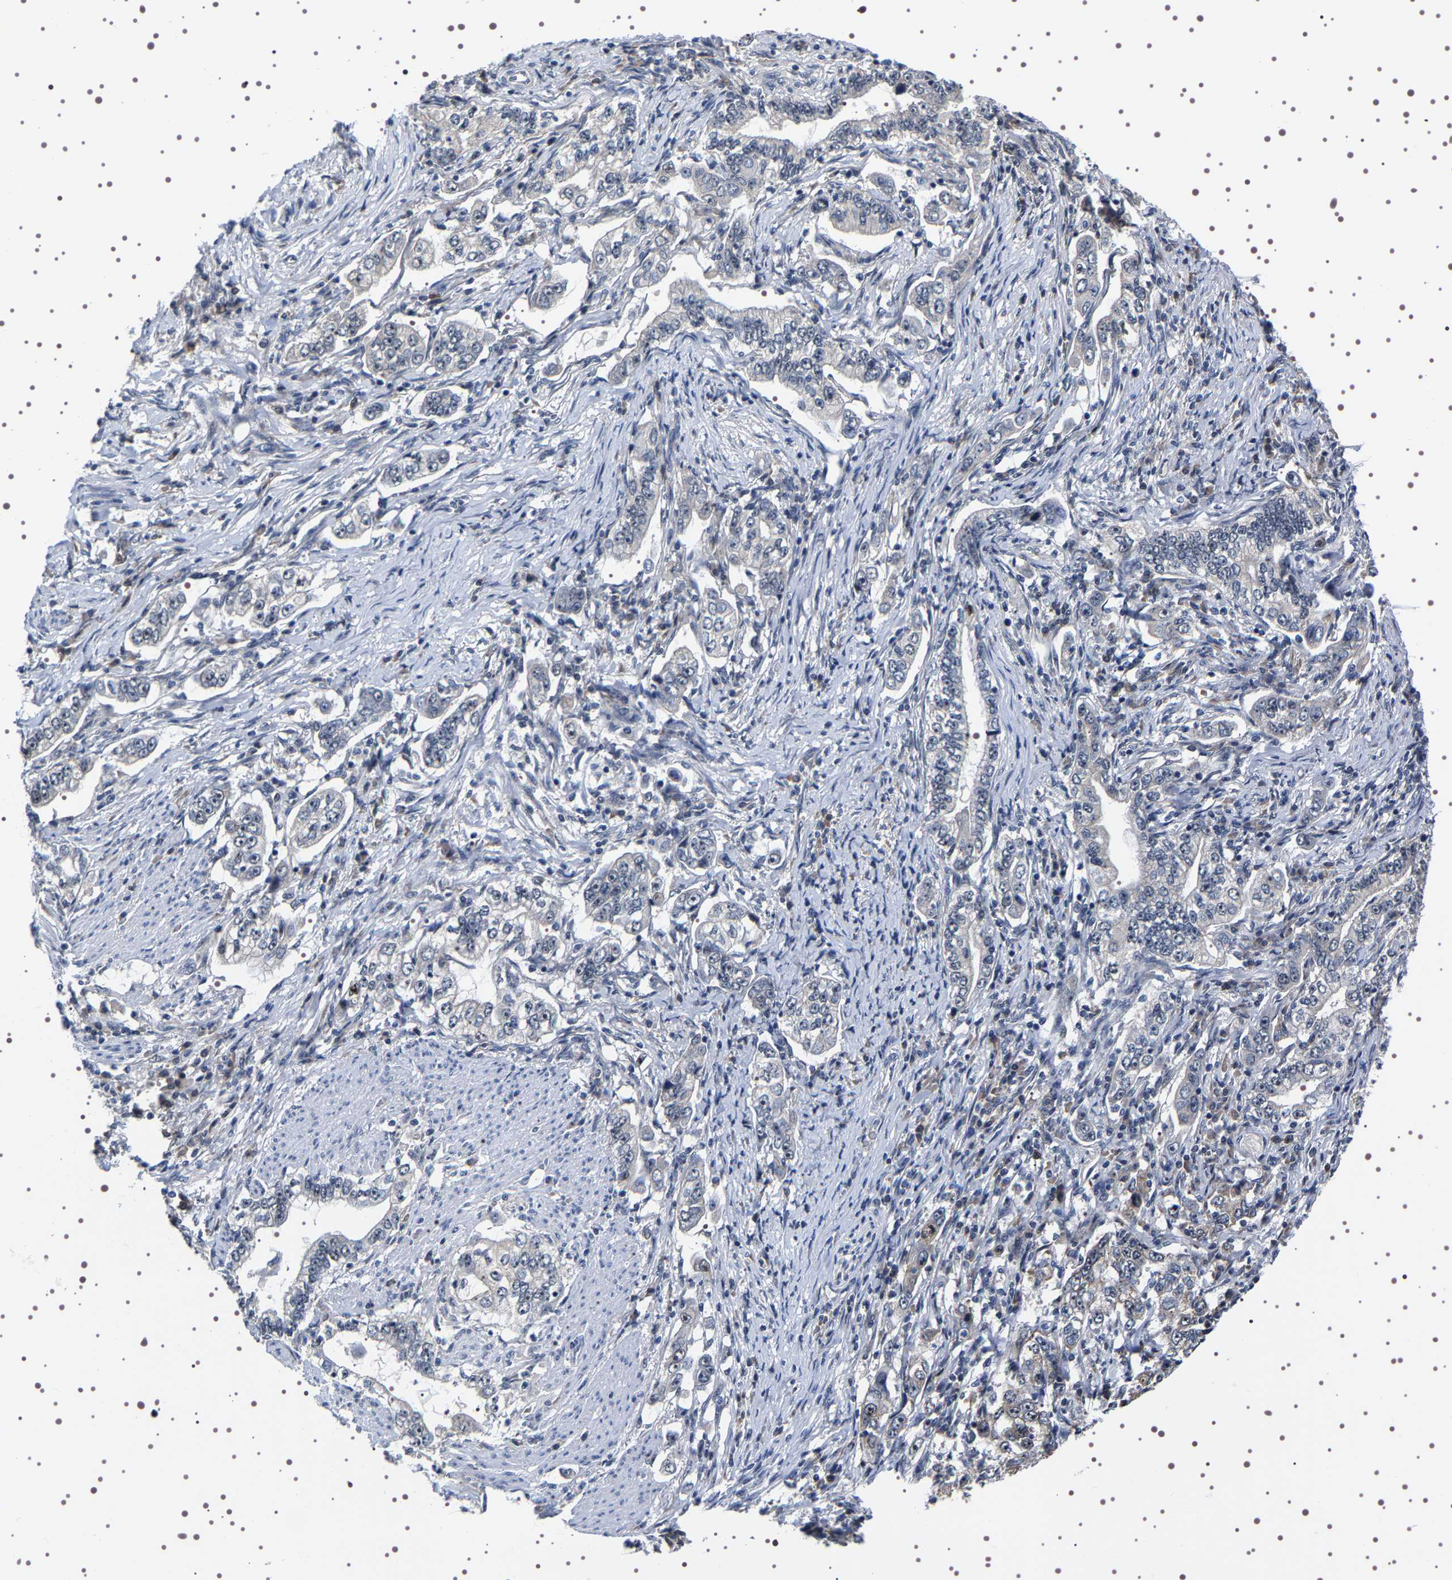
{"staining": {"intensity": "strong", "quantity": "<25%", "location": "nuclear"}, "tissue": "stomach cancer", "cell_type": "Tumor cells", "image_type": "cancer", "snomed": [{"axis": "morphology", "description": "Adenocarcinoma, NOS"}, {"axis": "topography", "description": "Stomach, lower"}], "caption": "A brown stain shows strong nuclear staining of a protein in stomach cancer (adenocarcinoma) tumor cells. Nuclei are stained in blue.", "gene": "GNL3", "patient": {"sex": "female", "age": 72}}